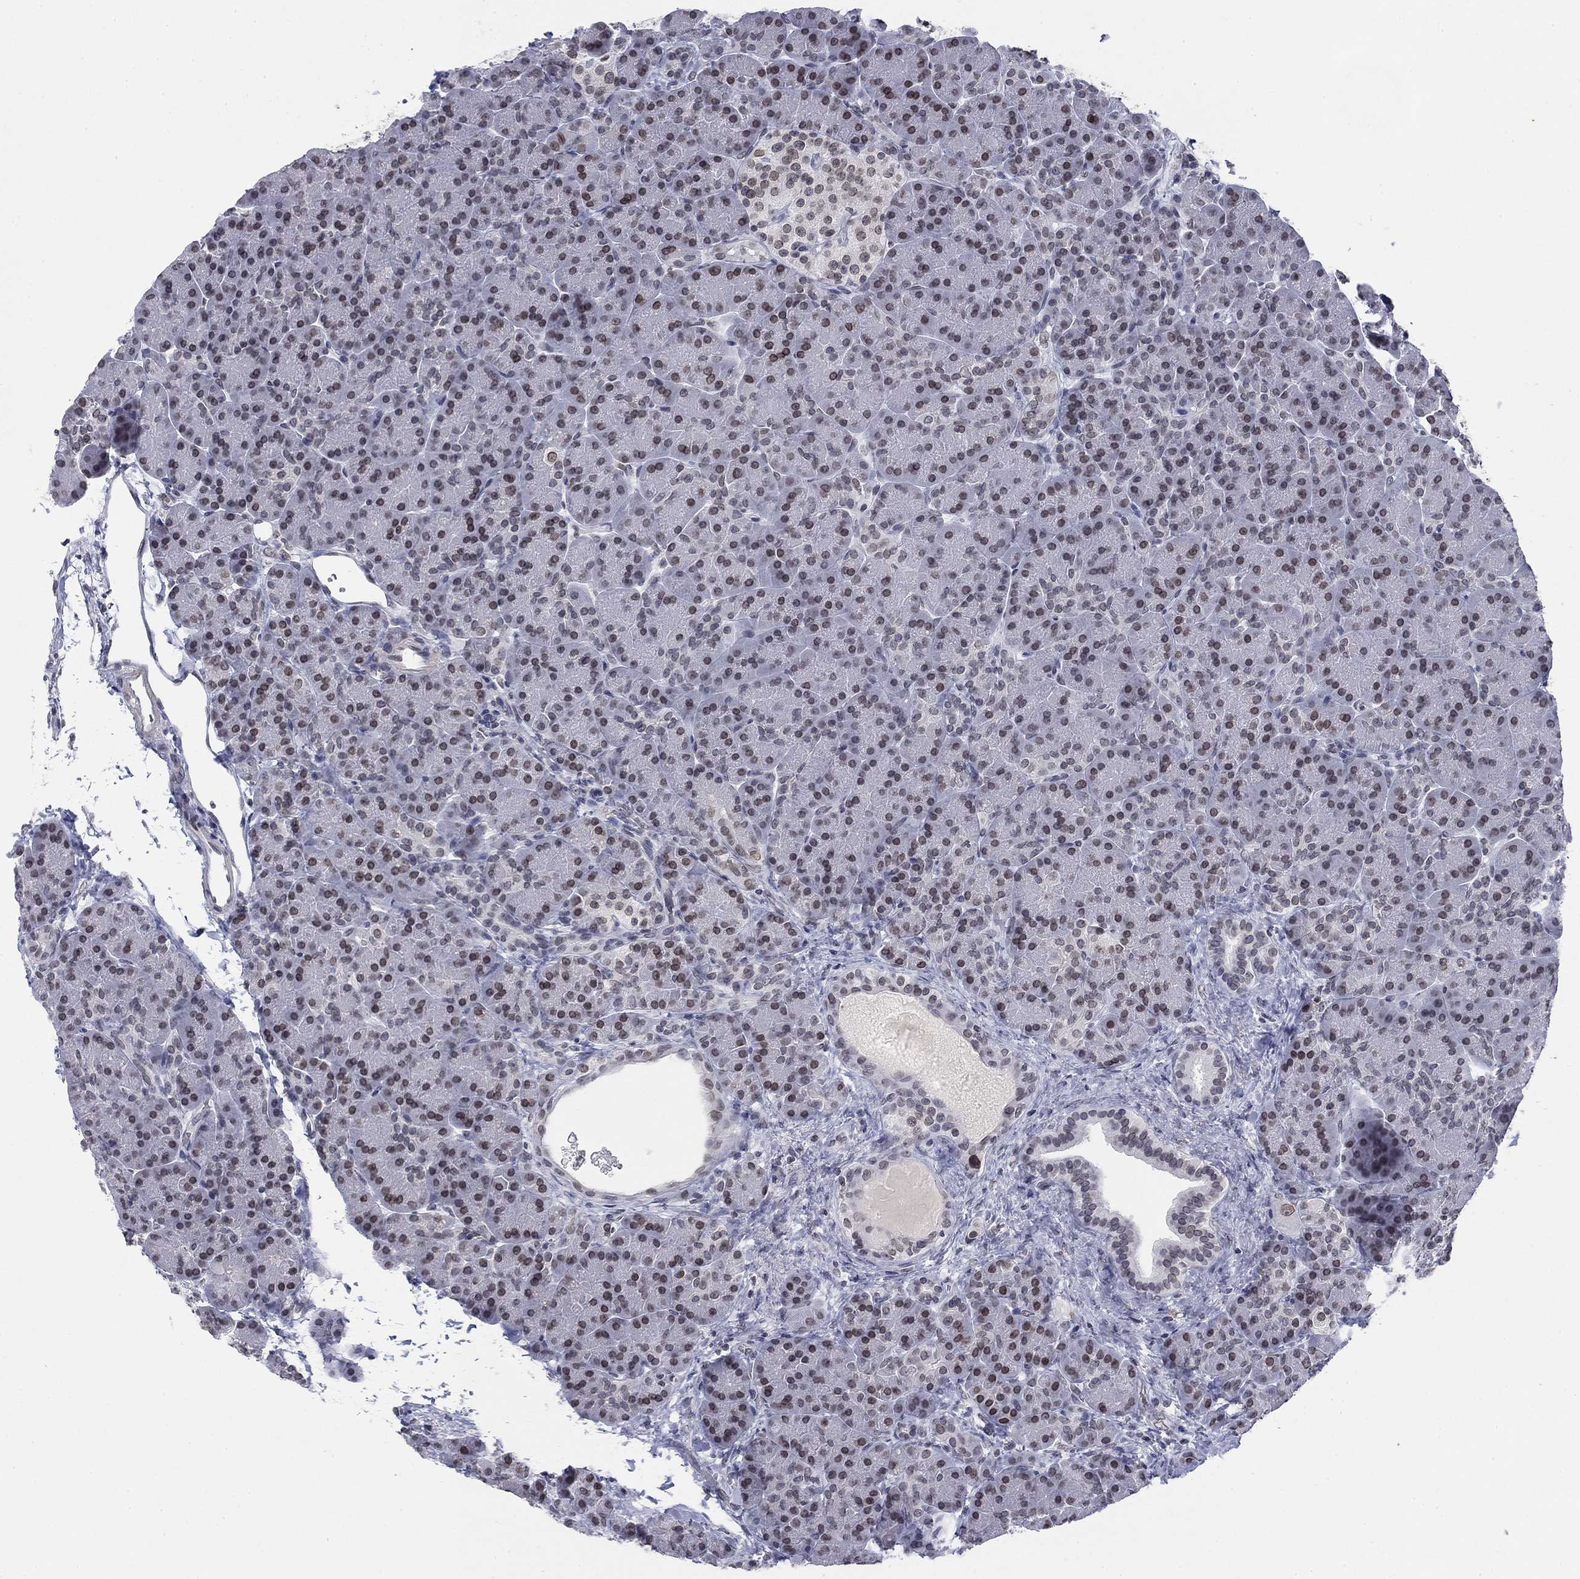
{"staining": {"intensity": "strong", "quantity": "25%-75%", "location": "nuclear"}, "tissue": "pancreas", "cell_type": "Exocrine glandular cells", "image_type": "normal", "snomed": [{"axis": "morphology", "description": "Normal tissue, NOS"}, {"axis": "topography", "description": "Pancreas"}], "caption": "Exocrine glandular cells demonstrate strong nuclear expression in about 25%-75% of cells in unremarkable pancreas.", "gene": "TOR1AIP1", "patient": {"sex": "female", "age": 63}}